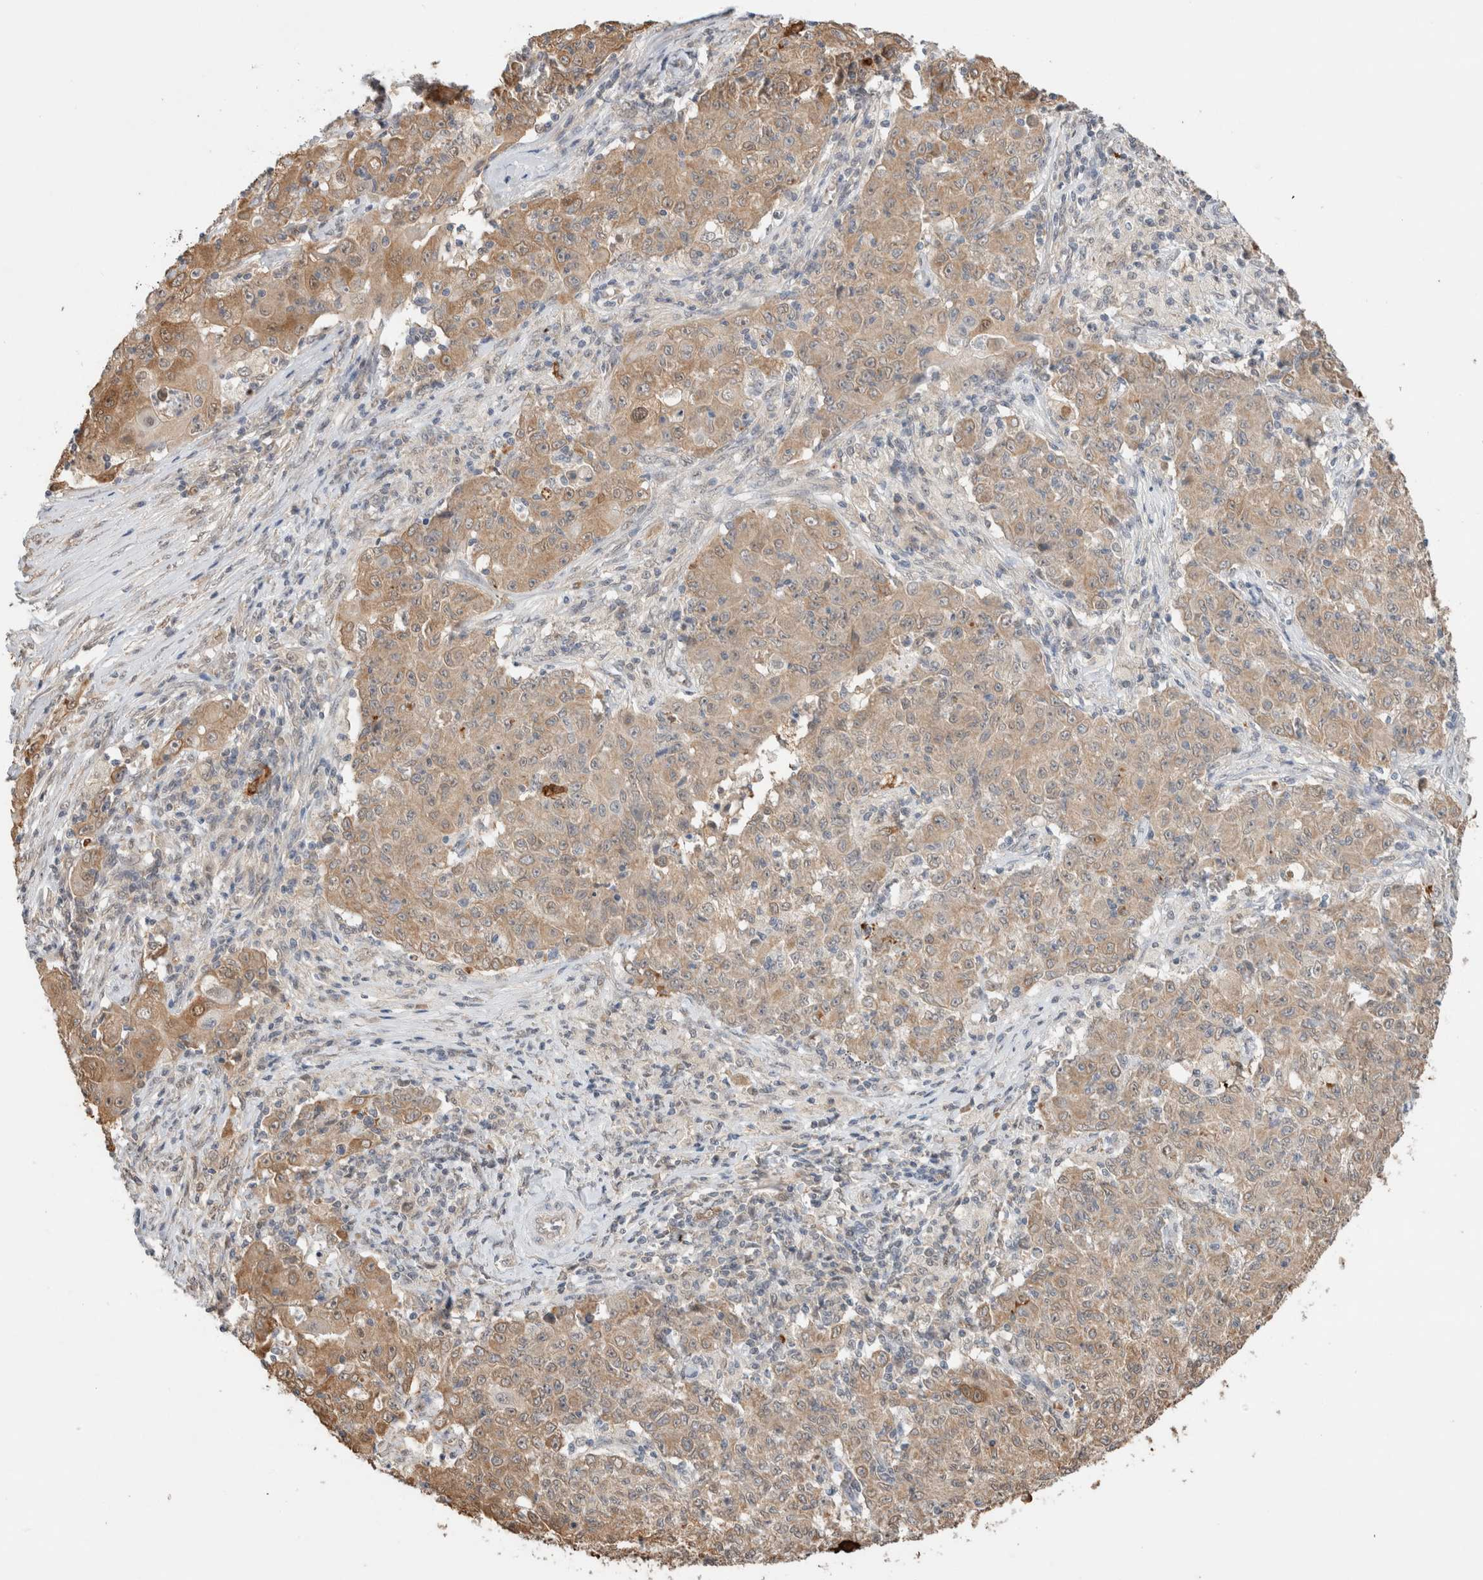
{"staining": {"intensity": "moderate", "quantity": ">75%", "location": "cytoplasmic/membranous"}, "tissue": "ovarian cancer", "cell_type": "Tumor cells", "image_type": "cancer", "snomed": [{"axis": "morphology", "description": "Carcinoma, endometroid"}, {"axis": "topography", "description": "Ovary"}], "caption": "Moderate cytoplasmic/membranous protein expression is identified in approximately >75% of tumor cells in ovarian cancer.", "gene": "CA13", "patient": {"sex": "female", "age": 42}}